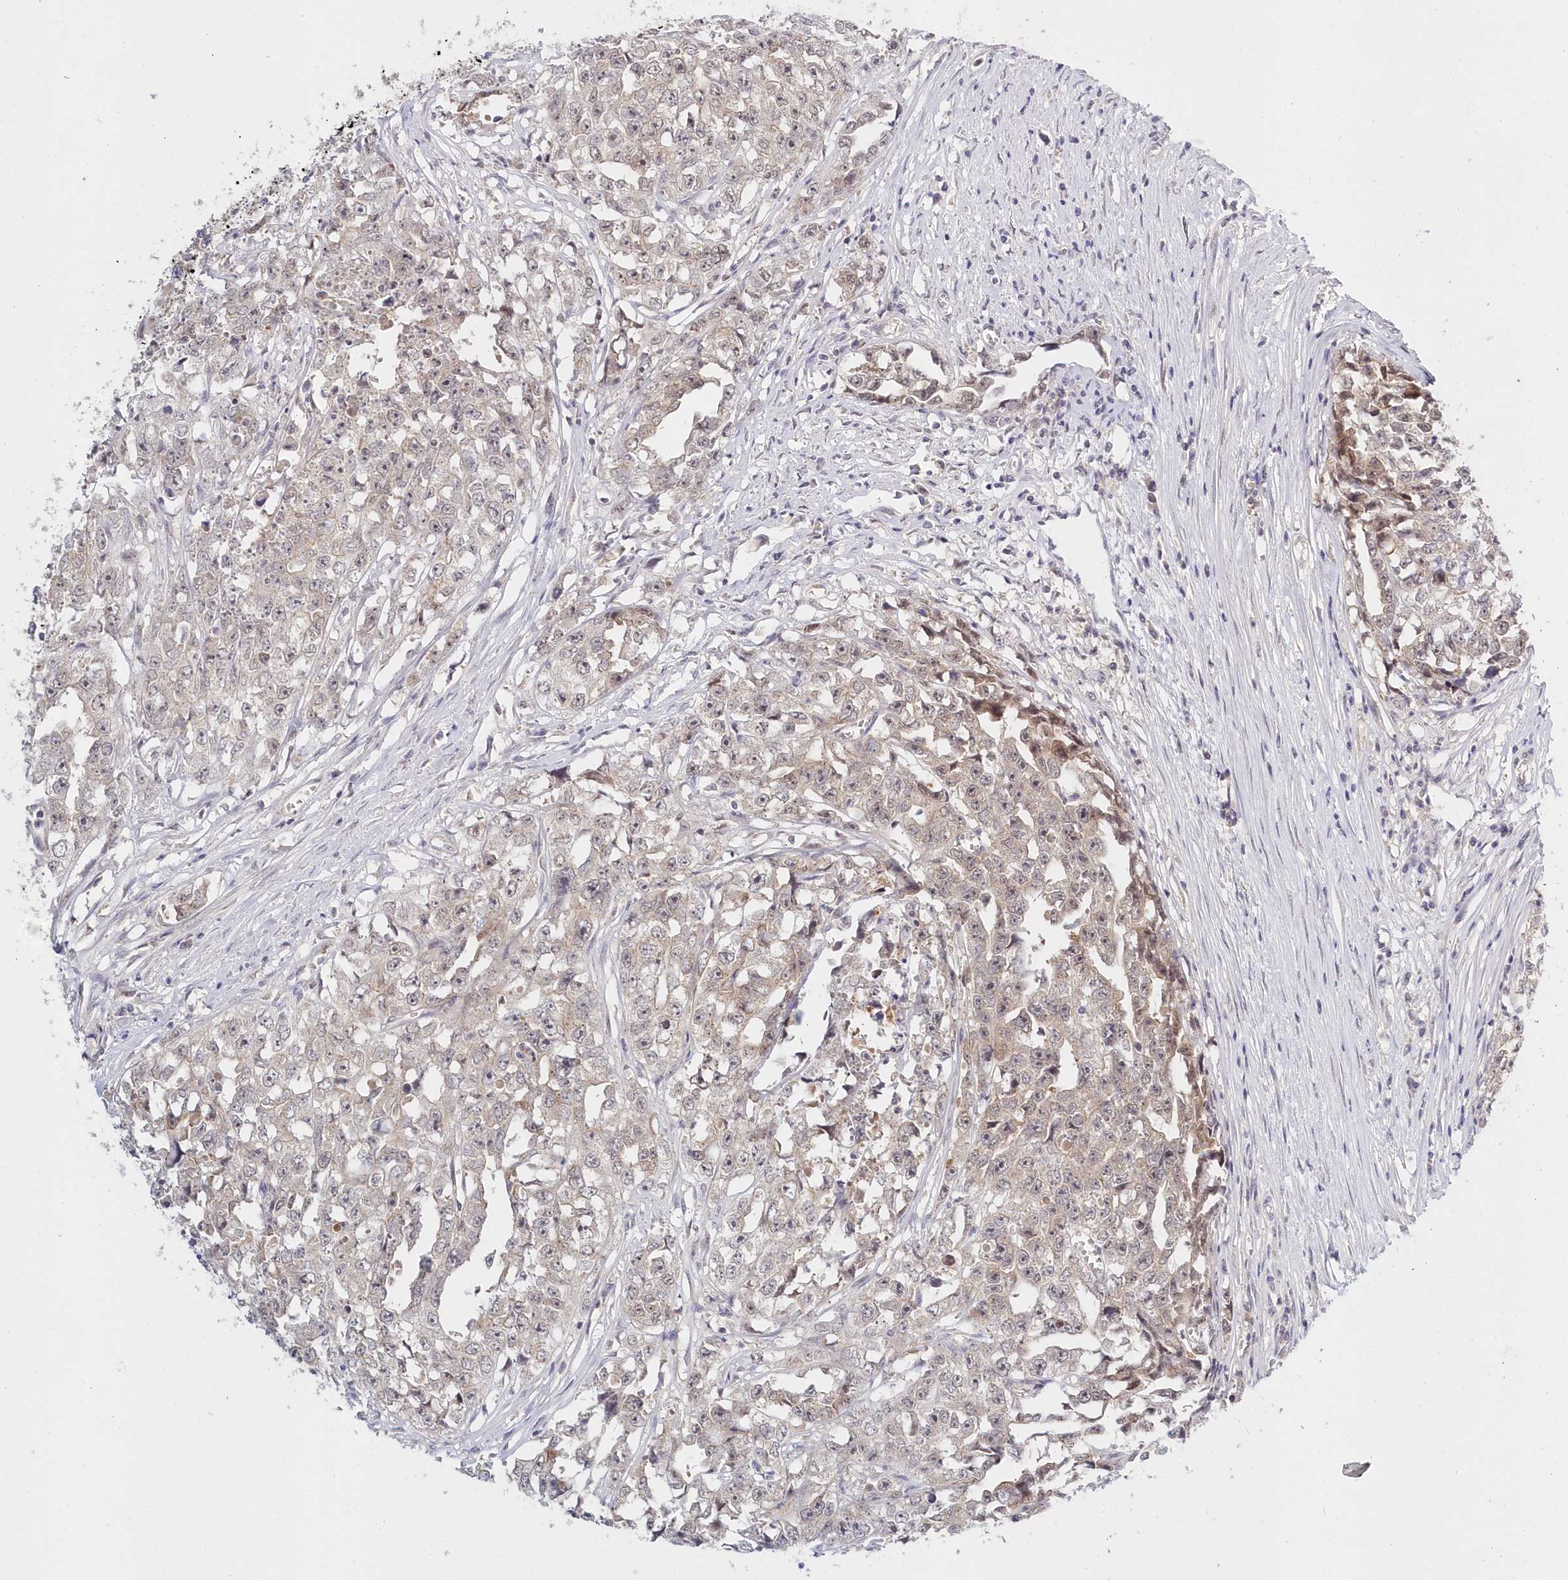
{"staining": {"intensity": "negative", "quantity": "none", "location": "none"}, "tissue": "testis cancer", "cell_type": "Tumor cells", "image_type": "cancer", "snomed": [{"axis": "morphology", "description": "Seminoma, NOS"}, {"axis": "morphology", "description": "Carcinoma, Embryonal, NOS"}, {"axis": "topography", "description": "Testis"}], "caption": "Embryonal carcinoma (testis) was stained to show a protein in brown. There is no significant positivity in tumor cells.", "gene": "KATNA1", "patient": {"sex": "male", "age": 43}}